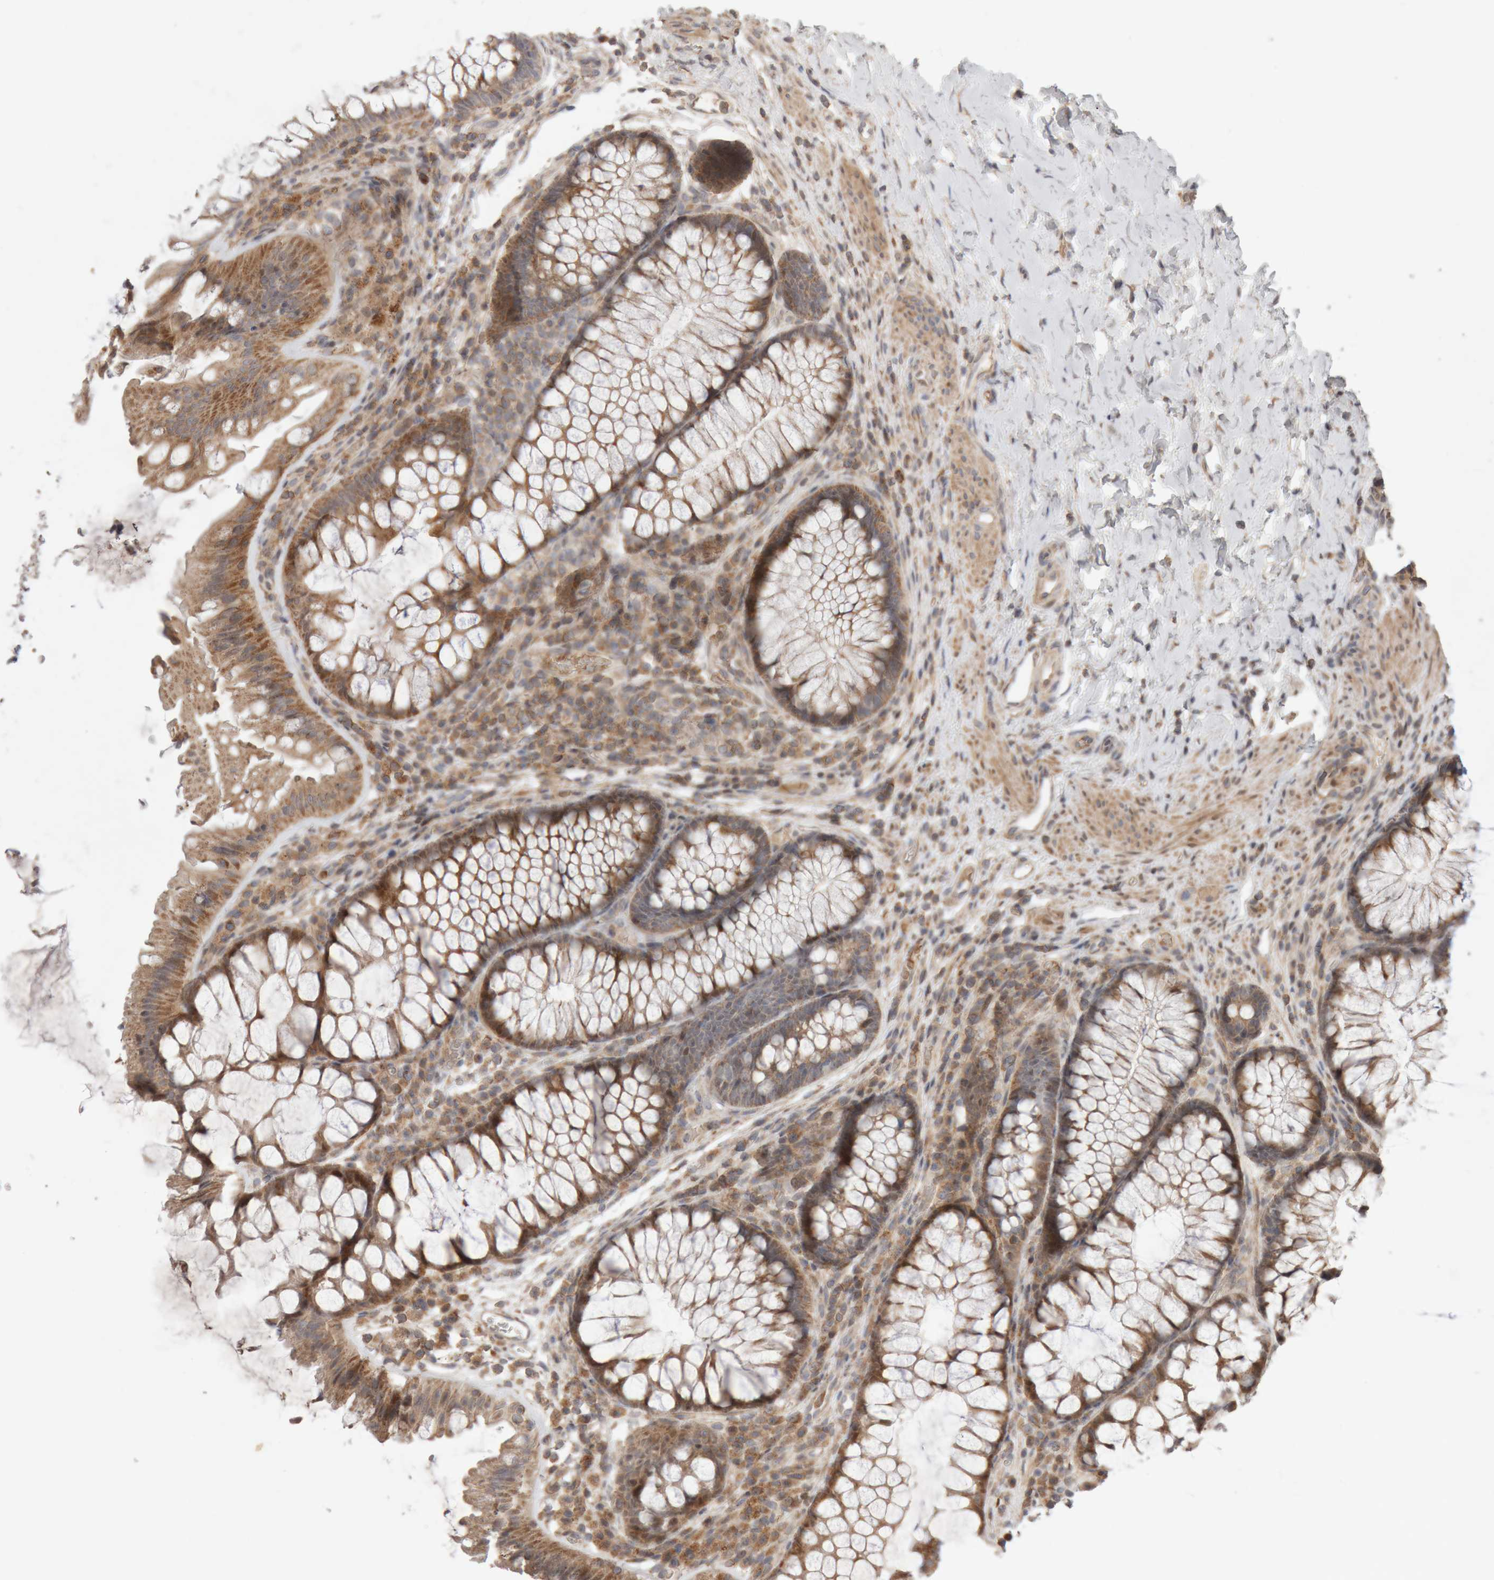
{"staining": {"intensity": "weak", "quantity": ">75%", "location": "cytoplasmic/membranous"}, "tissue": "colon", "cell_type": "Endothelial cells", "image_type": "normal", "snomed": [{"axis": "morphology", "description": "Normal tissue, NOS"}, {"axis": "topography", "description": "Colon"}], "caption": "Colon stained for a protein exhibits weak cytoplasmic/membranous positivity in endothelial cells. Immunohistochemistry (ihc) stains the protein in brown and the nuclei are stained blue.", "gene": "KIF21B", "patient": {"sex": "female", "age": 62}}